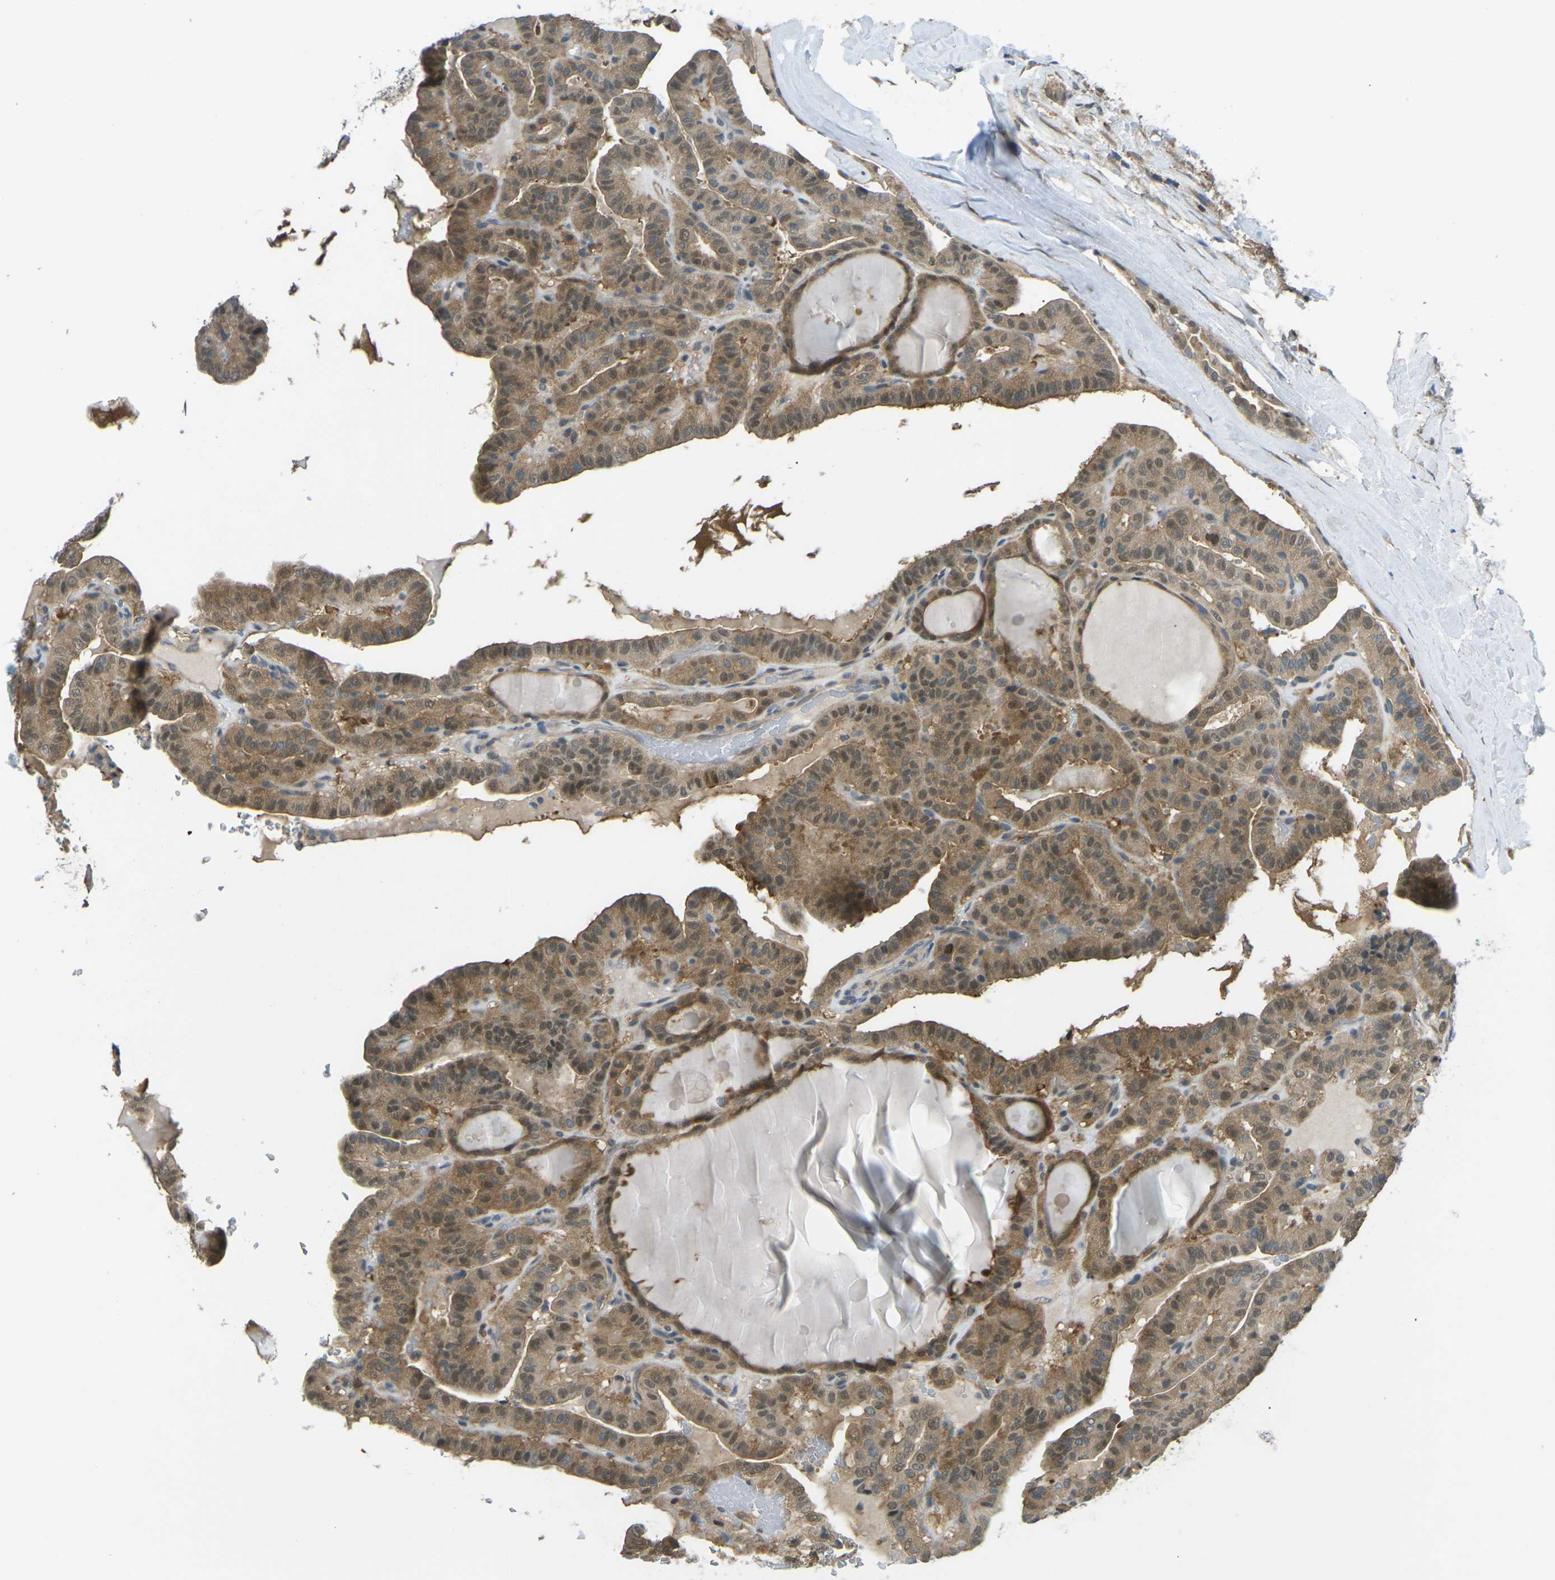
{"staining": {"intensity": "moderate", "quantity": ">75%", "location": "cytoplasmic/membranous"}, "tissue": "thyroid cancer", "cell_type": "Tumor cells", "image_type": "cancer", "snomed": [{"axis": "morphology", "description": "Papillary adenocarcinoma, NOS"}, {"axis": "topography", "description": "Thyroid gland"}], "caption": "Moderate cytoplasmic/membranous protein positivity is present in about >75% of tumor cells in papillary adenocarcinoma (thyroid).", "gene": "PIEZO2", "patient": {"sex": "male", "age": 77}}